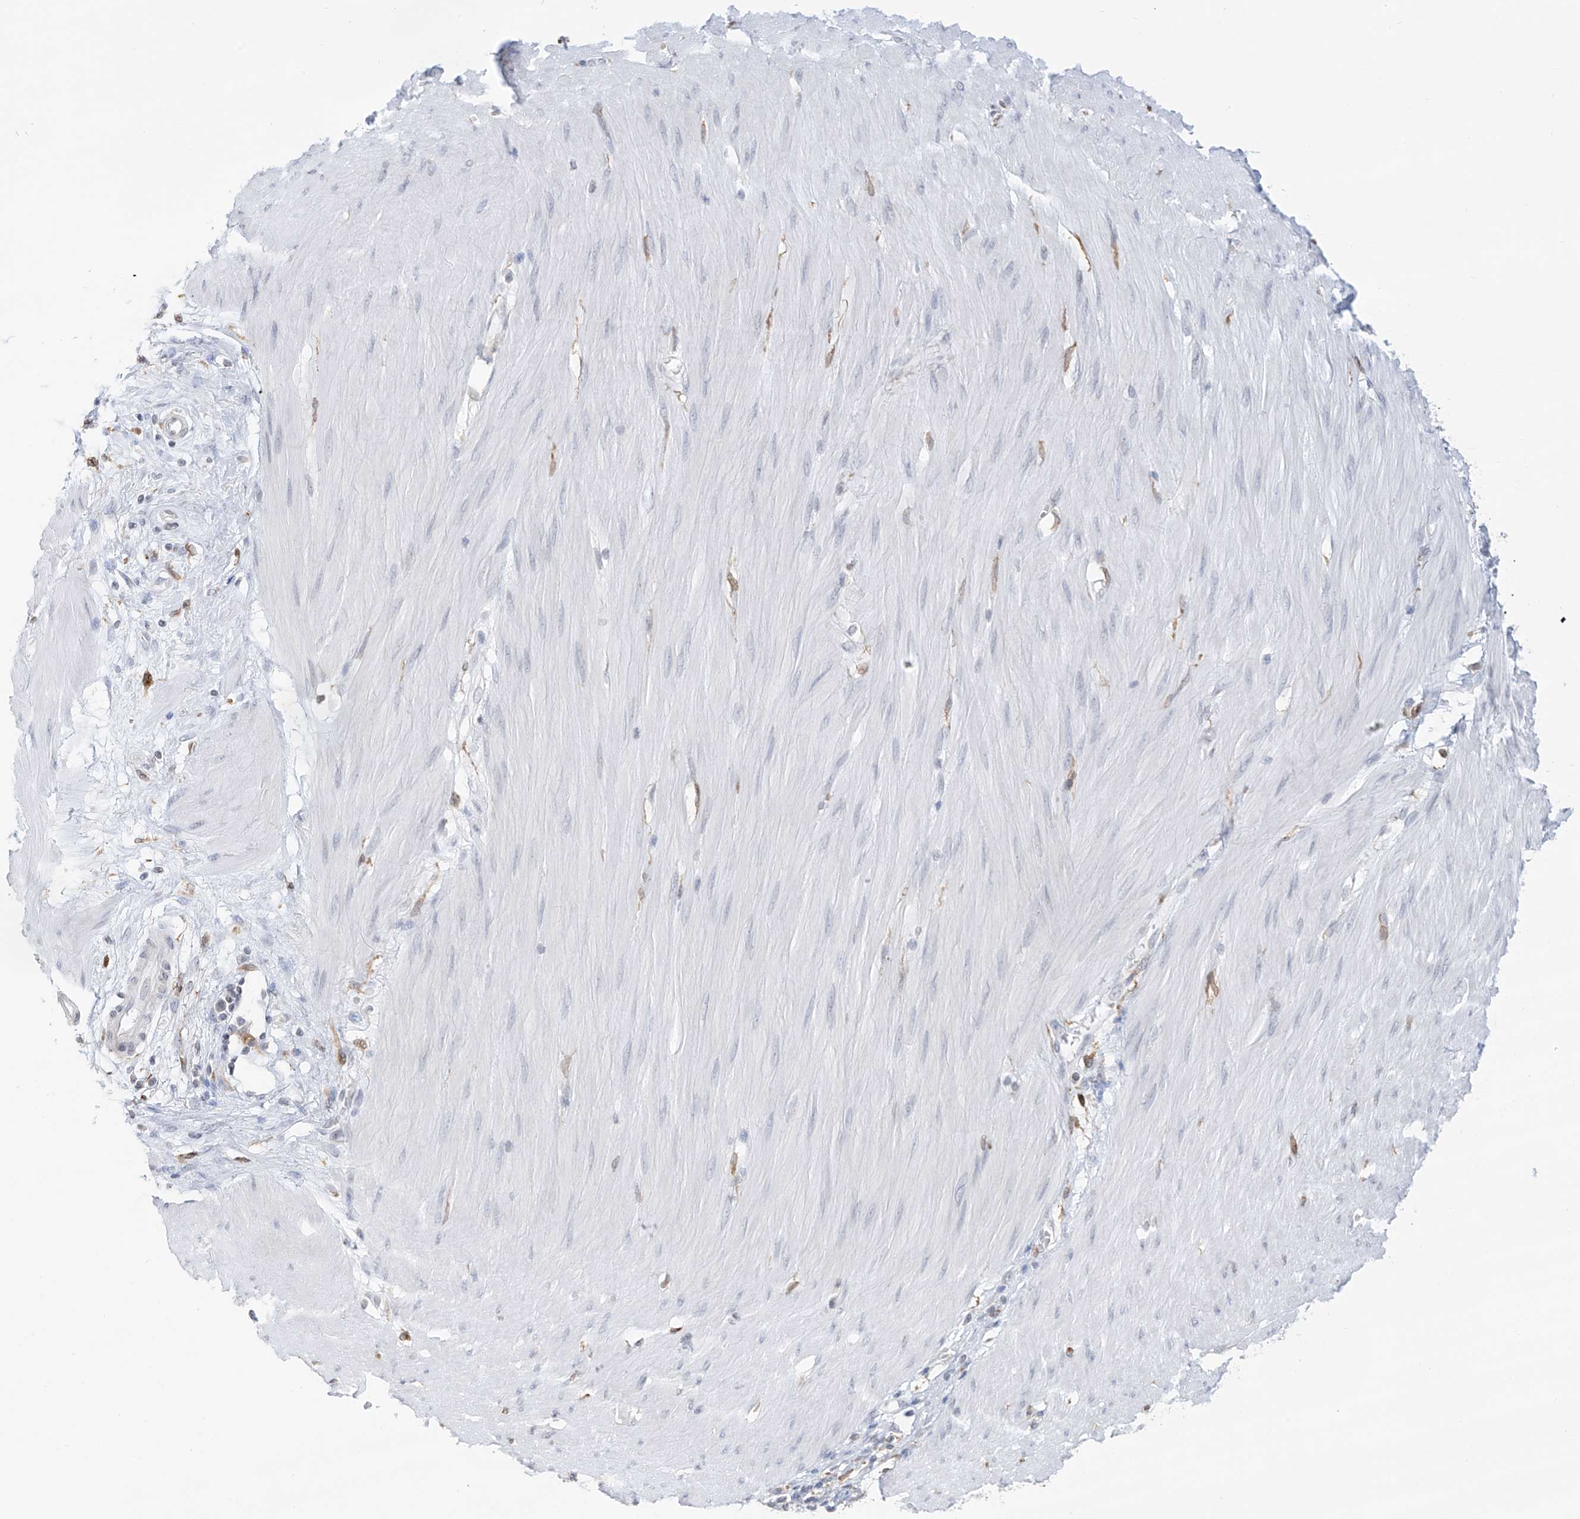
{"staining": {"intensity": "negative", "quantity": "none", "location": "none"}, "tissue": "stomach cancer", "cell_type": "Tumor cells", "image_type": "cancer", "snomed": [{"axis": "morphology", "description": "Adenocarcinoma, NOS"}, {"axis": "topography", "description": "Stomach"}], "caption": "Tumor cells show no significant protein staining in stomach cancer (adenocarcinoma).", "gene": "TBXAS1", "patient": {"sex": "female", "age": 76}}